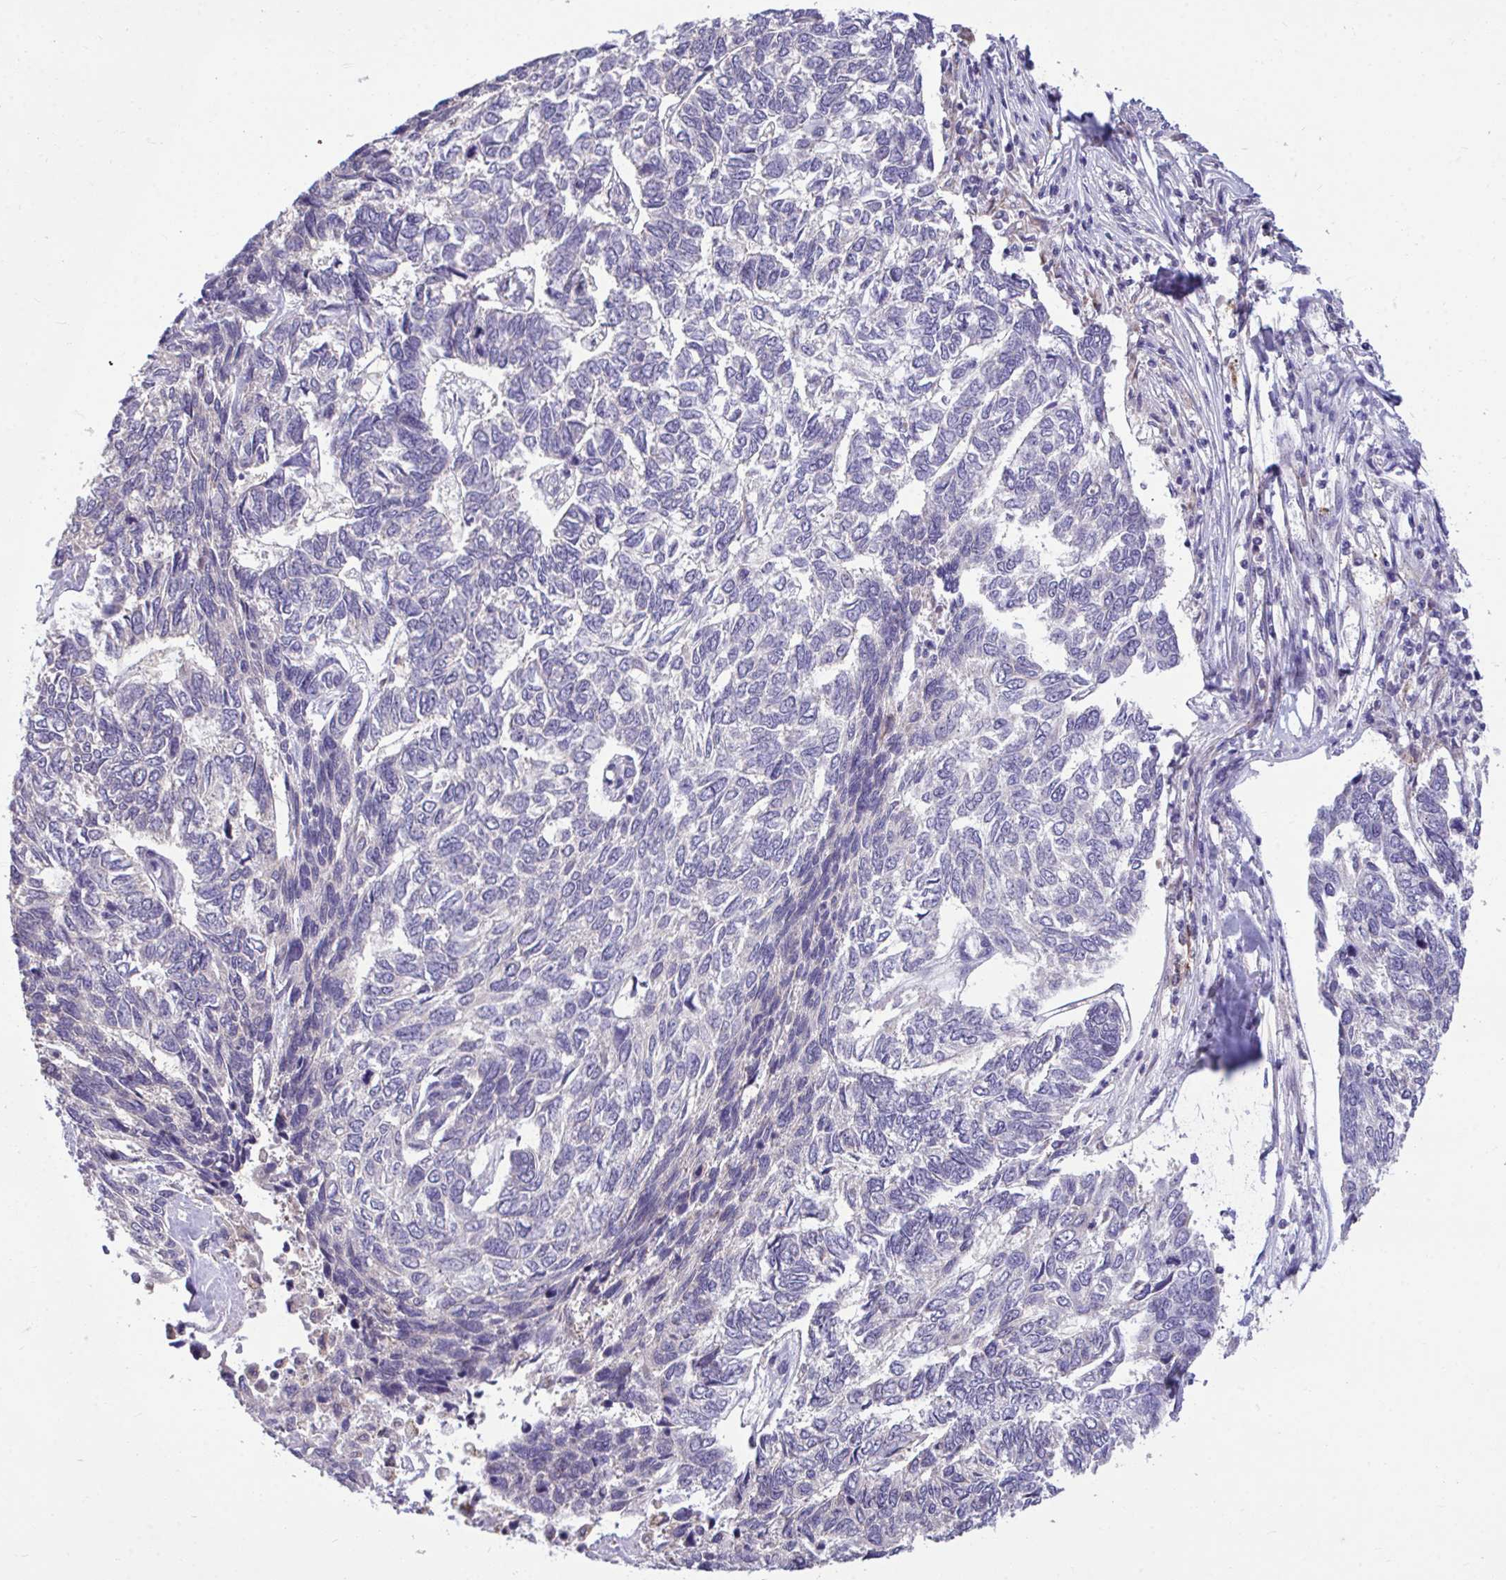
{"staining": {"intensity": "negative", "quantity": "none", "location": "none"}, "tissue": "skin cancer", "cell_type": "Tumor cells", "image_type": "cancer", "snomed": [{"axis": "morphology", "description": "Basal cell carcinoma"}, {"axis": "topography", "description": "Skin"}], "caption": "Human skin cancer stained for a protein using IHC shows no positivity in tumor cells.", "gene": "SARS2", "patient": {"sex": "female", "age": 65}}